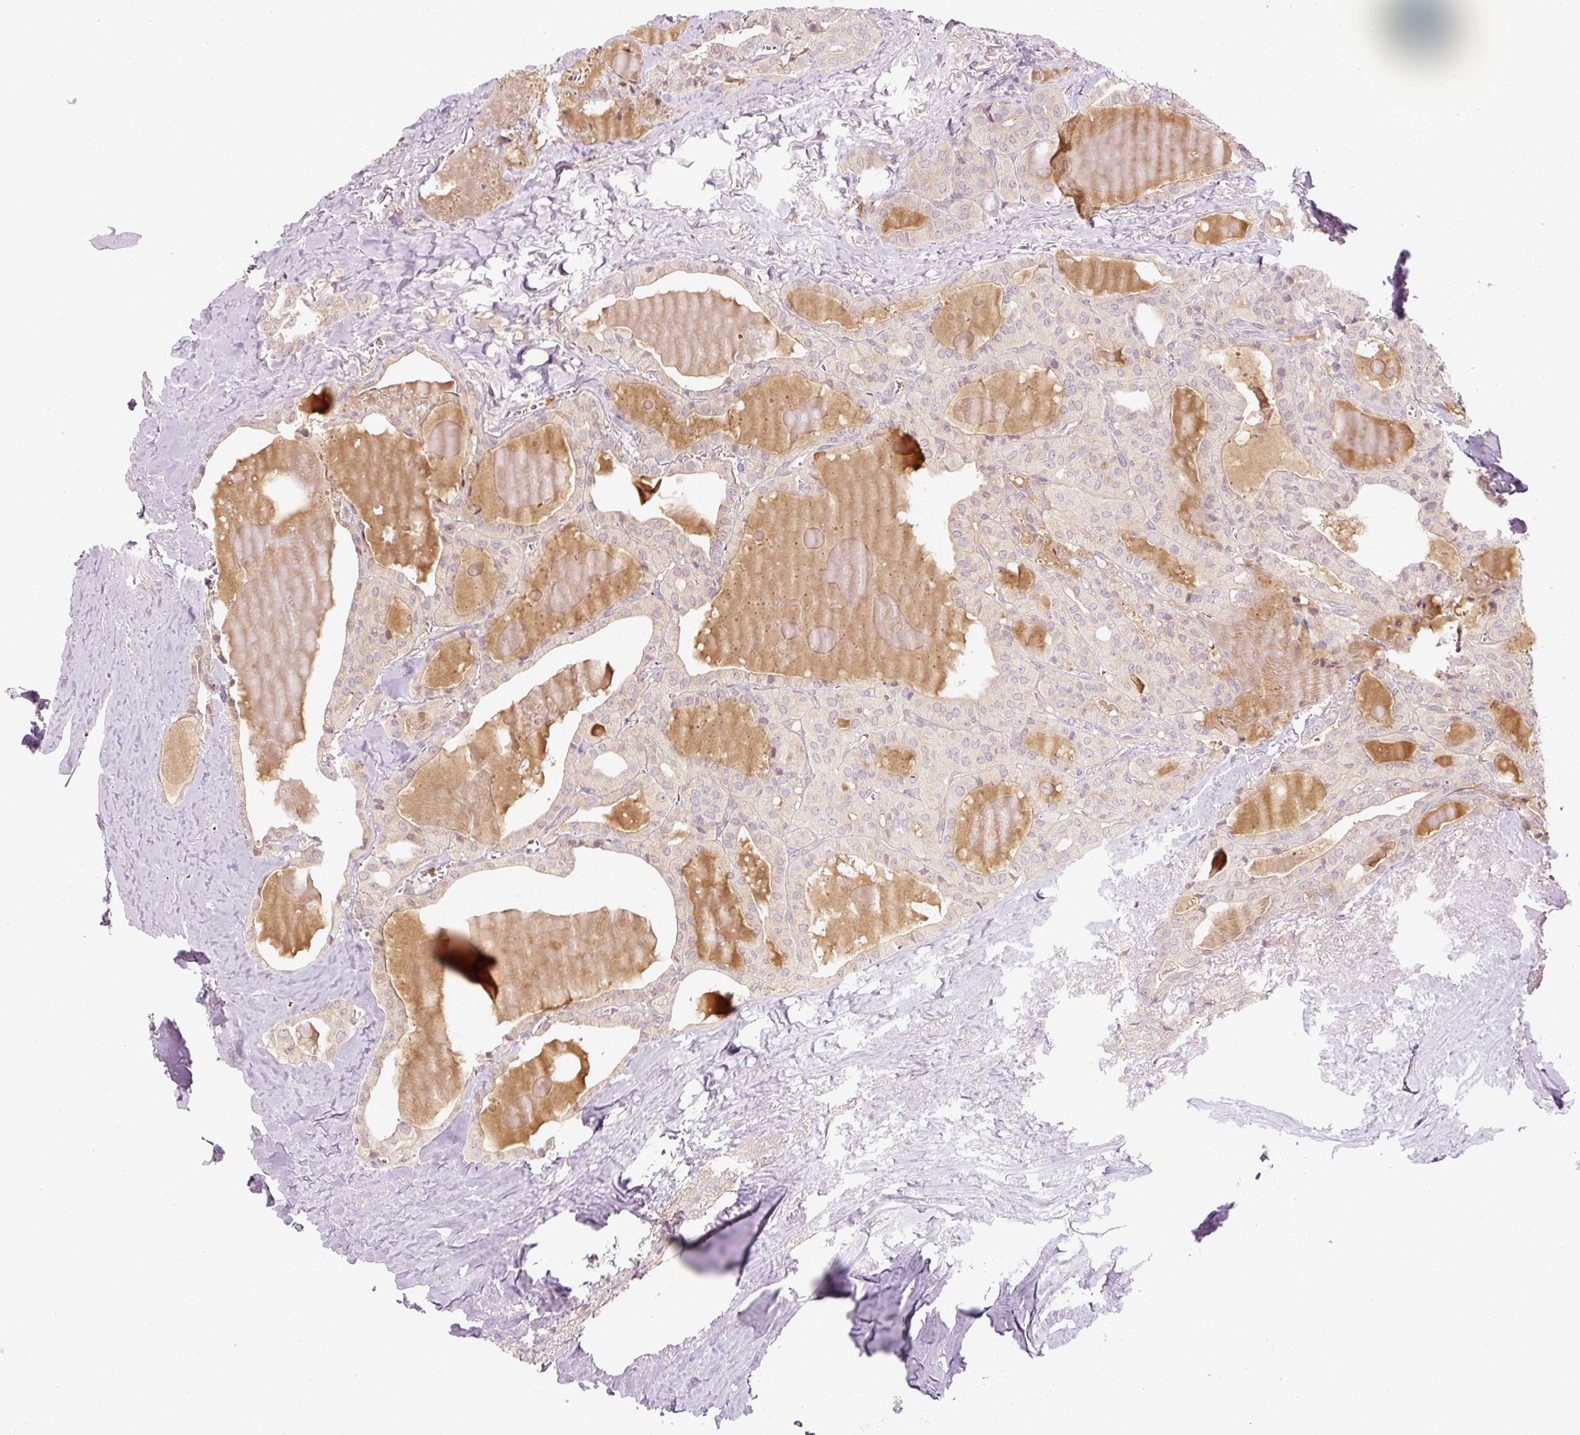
{"staining": {"intensity": "negative", "quantity": "none", "location": "none"}, "tissue": "thyroid cancer", "cell_type": "Tumor cells", "image_type": "cancer", "snomed": [{"axis": "morphology", "description": "Papillary adenocarcinoma, NOS"}, {"axis": "topography", "description": "Thyroid gland"}], "caption": "The photomicrograph displays no significant expression in tumor cells of thyroid cancer (papillary adenocarcinoma).", "gene": "CTTNBP2", "patient": {"sex": "male", "age": 52}}